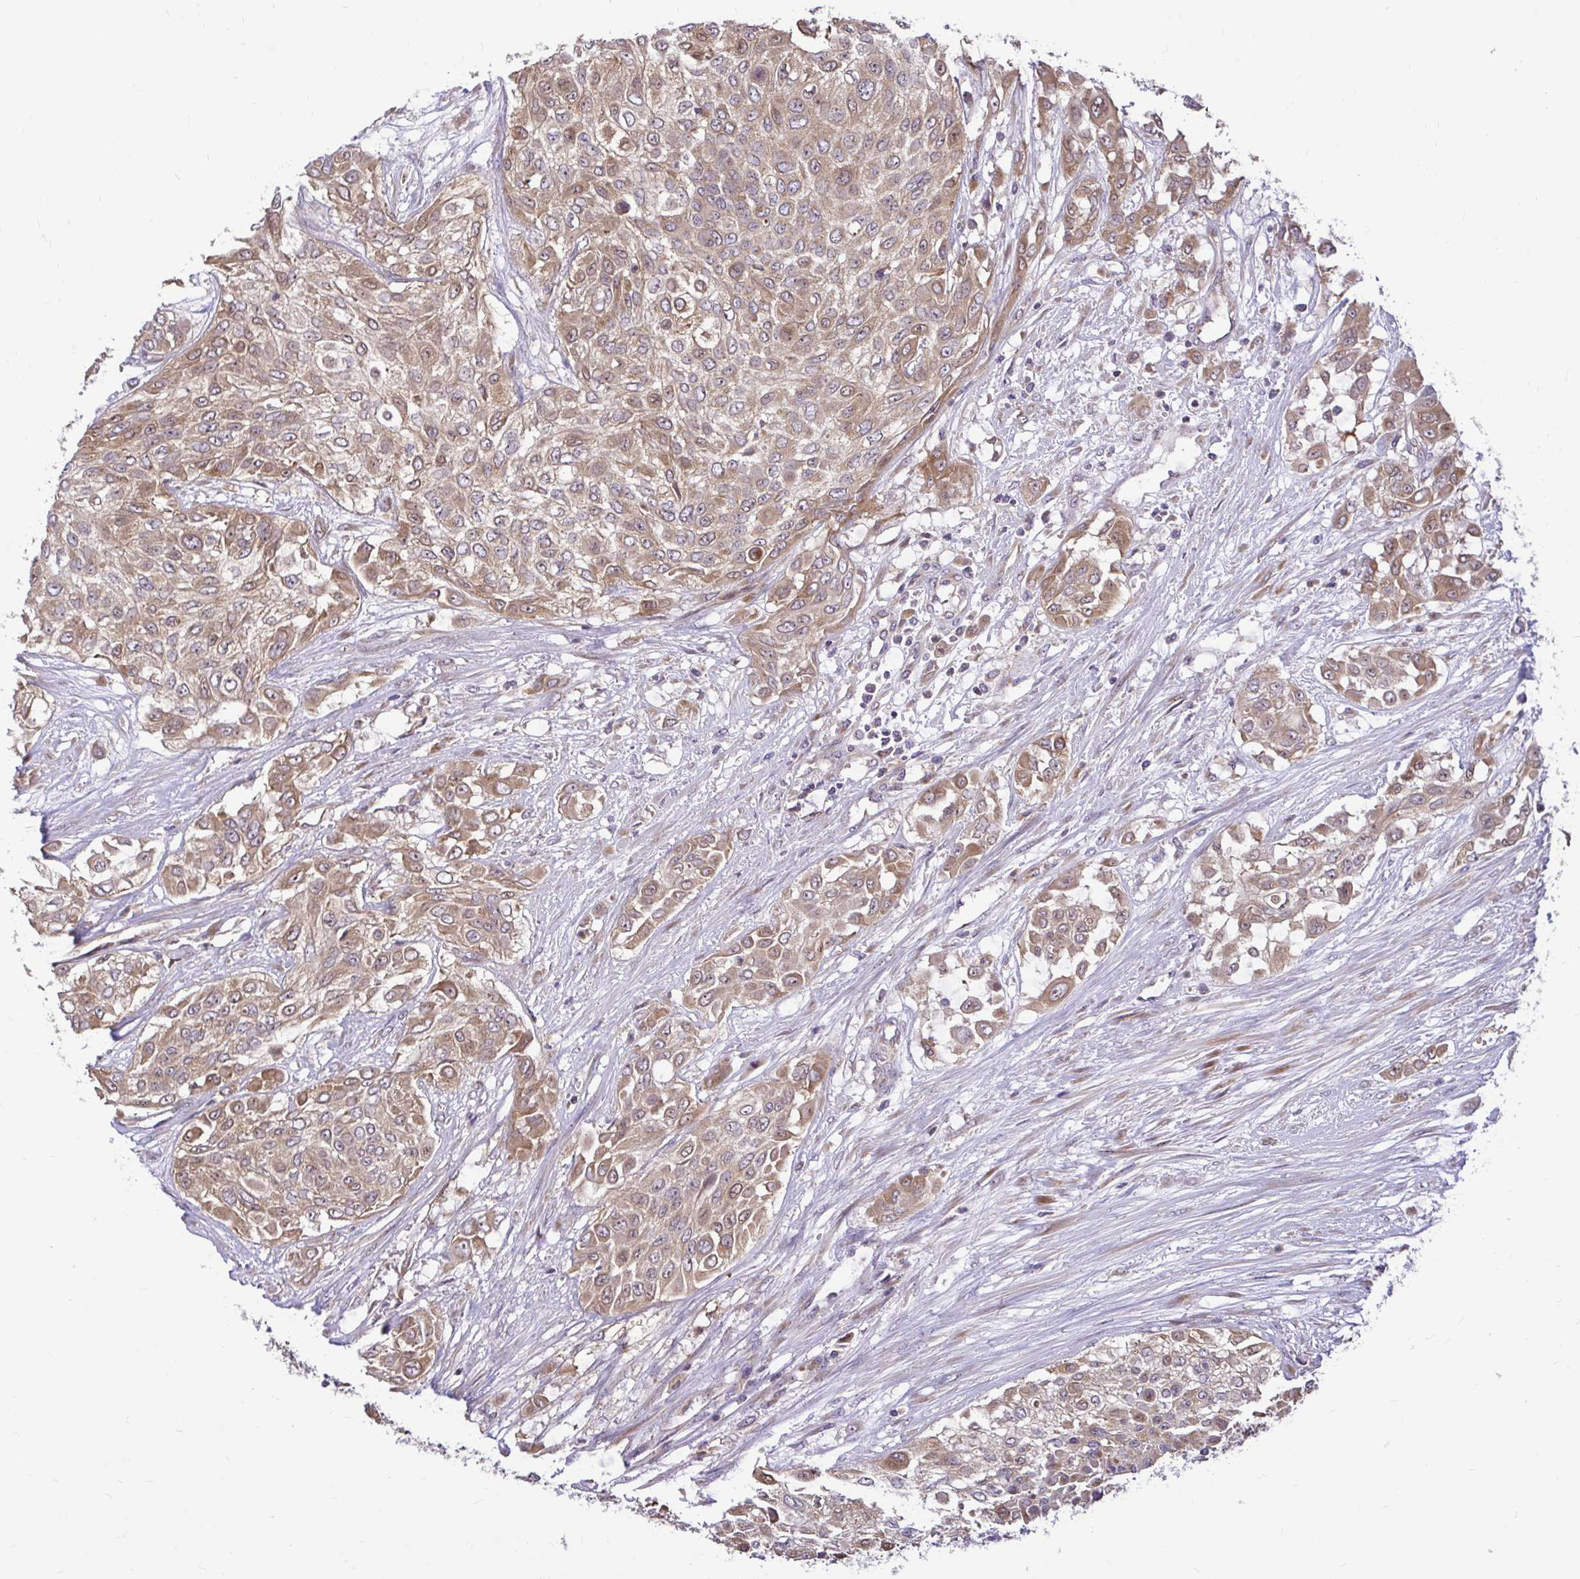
{"staining": {"intensity": "moderate", "quantity": ">75%", "location": "cytoplasmic/membranous"}, "tissue": "urothelial cancer", "cell_type": "Tumor cells", "image_type": "cancer", "snomed": [{"axis": "morphology", "description": "Urothelial carcinoma, High grade"}, {"axis": "topography", "description": "Urinary bladder"}], "caption": "This histopathology image displays immunohistochemistry staining of human high-grade urothelial carcinoma, with medium moderate cytoplasmic/membranous positivity in about >75% of tumor cells.", "gene": "VTI1B", "patient": {"sex": "male", "age": 57}}